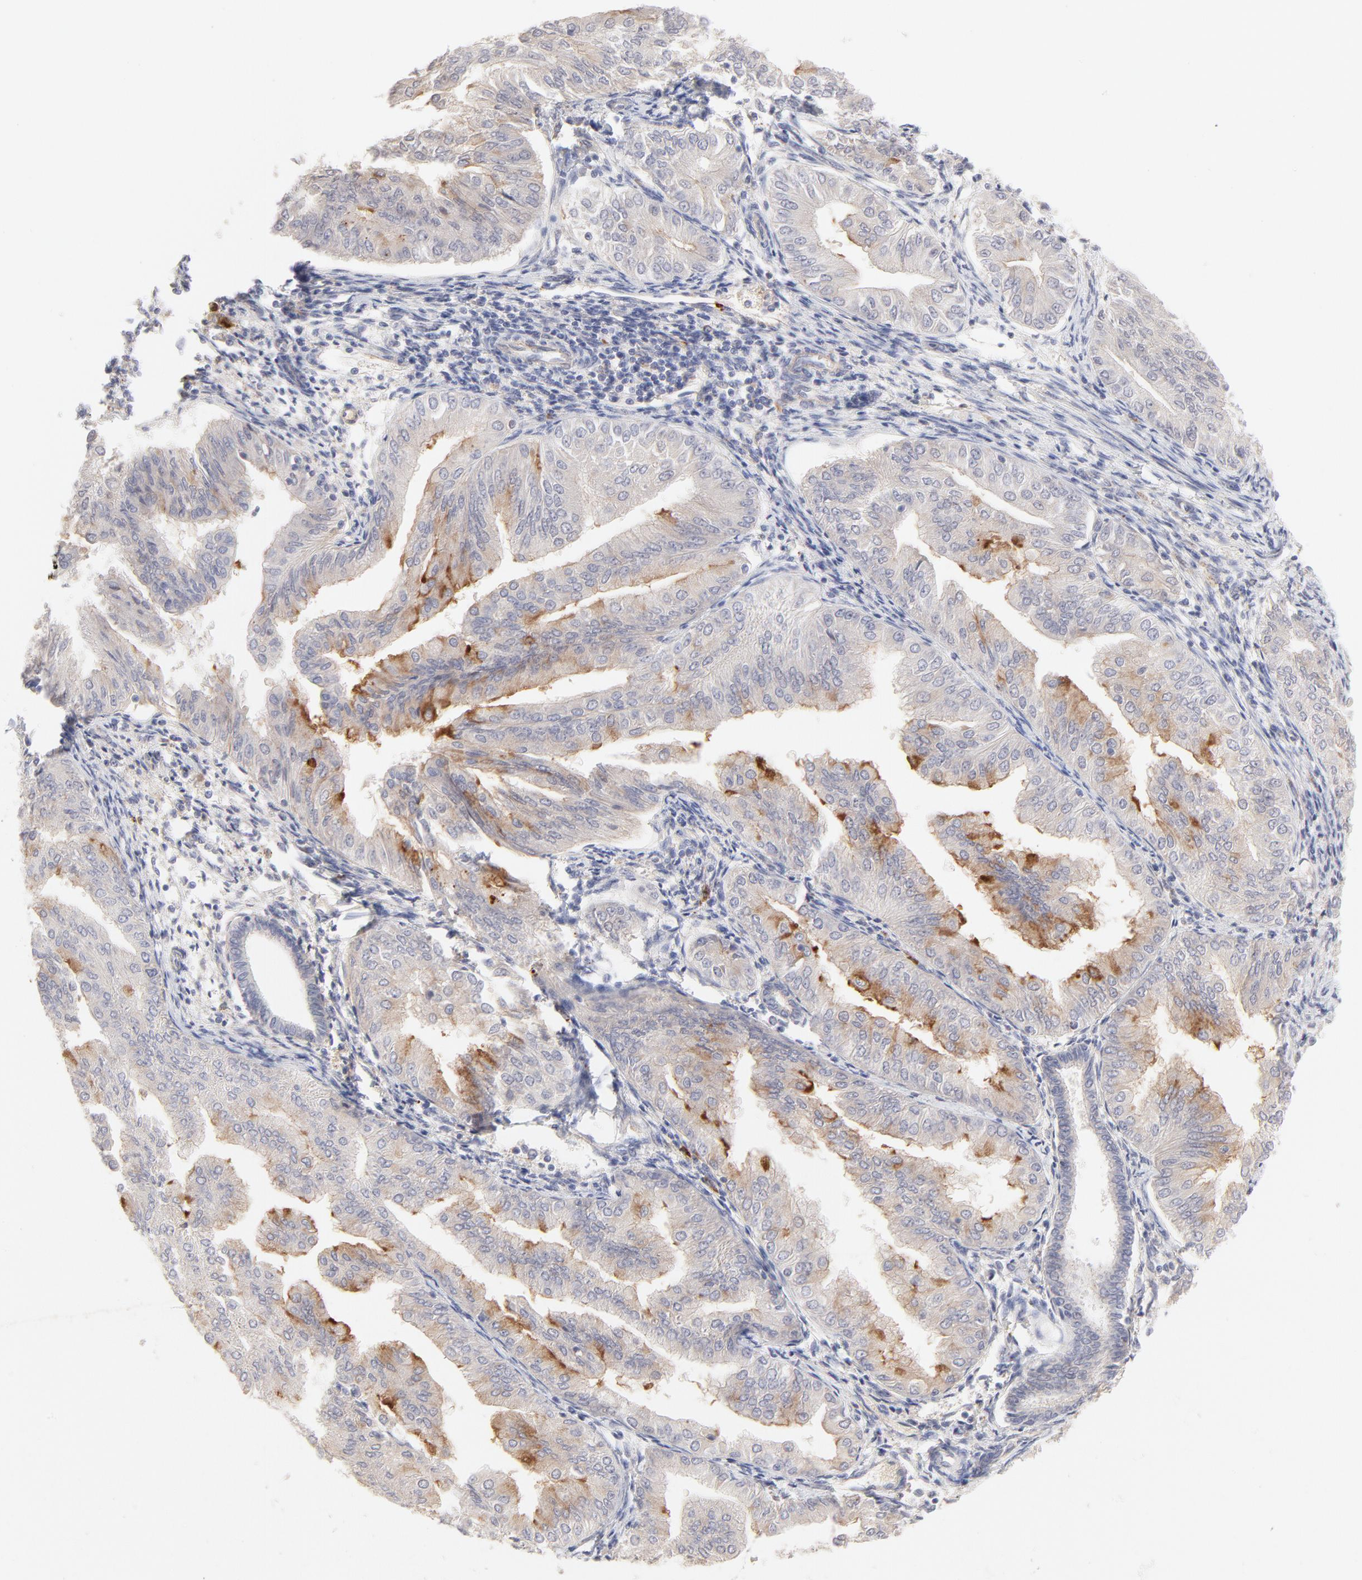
{"staining": {"intensity": "moderate", "quantity": "<25%", "location": "cytoplasmic/membranous"}, "tissue": "endometrial cancer", "cell_type": "Tumor cells", "image_type": "cancer", "snomed": [{"axis": "morphology", "description": "Adenocarcinoma, NOS"}, {"axis": "topography", "description": "Endometrium"}], "caption": "Tumor cells show low levels of moderate cytoplasmic/membranous positivity in about <25% of cells in human endometrial cancer (adenocarcinoma).", "gene": "ELF3", "patient": {"sex": "female", "age": 53}}